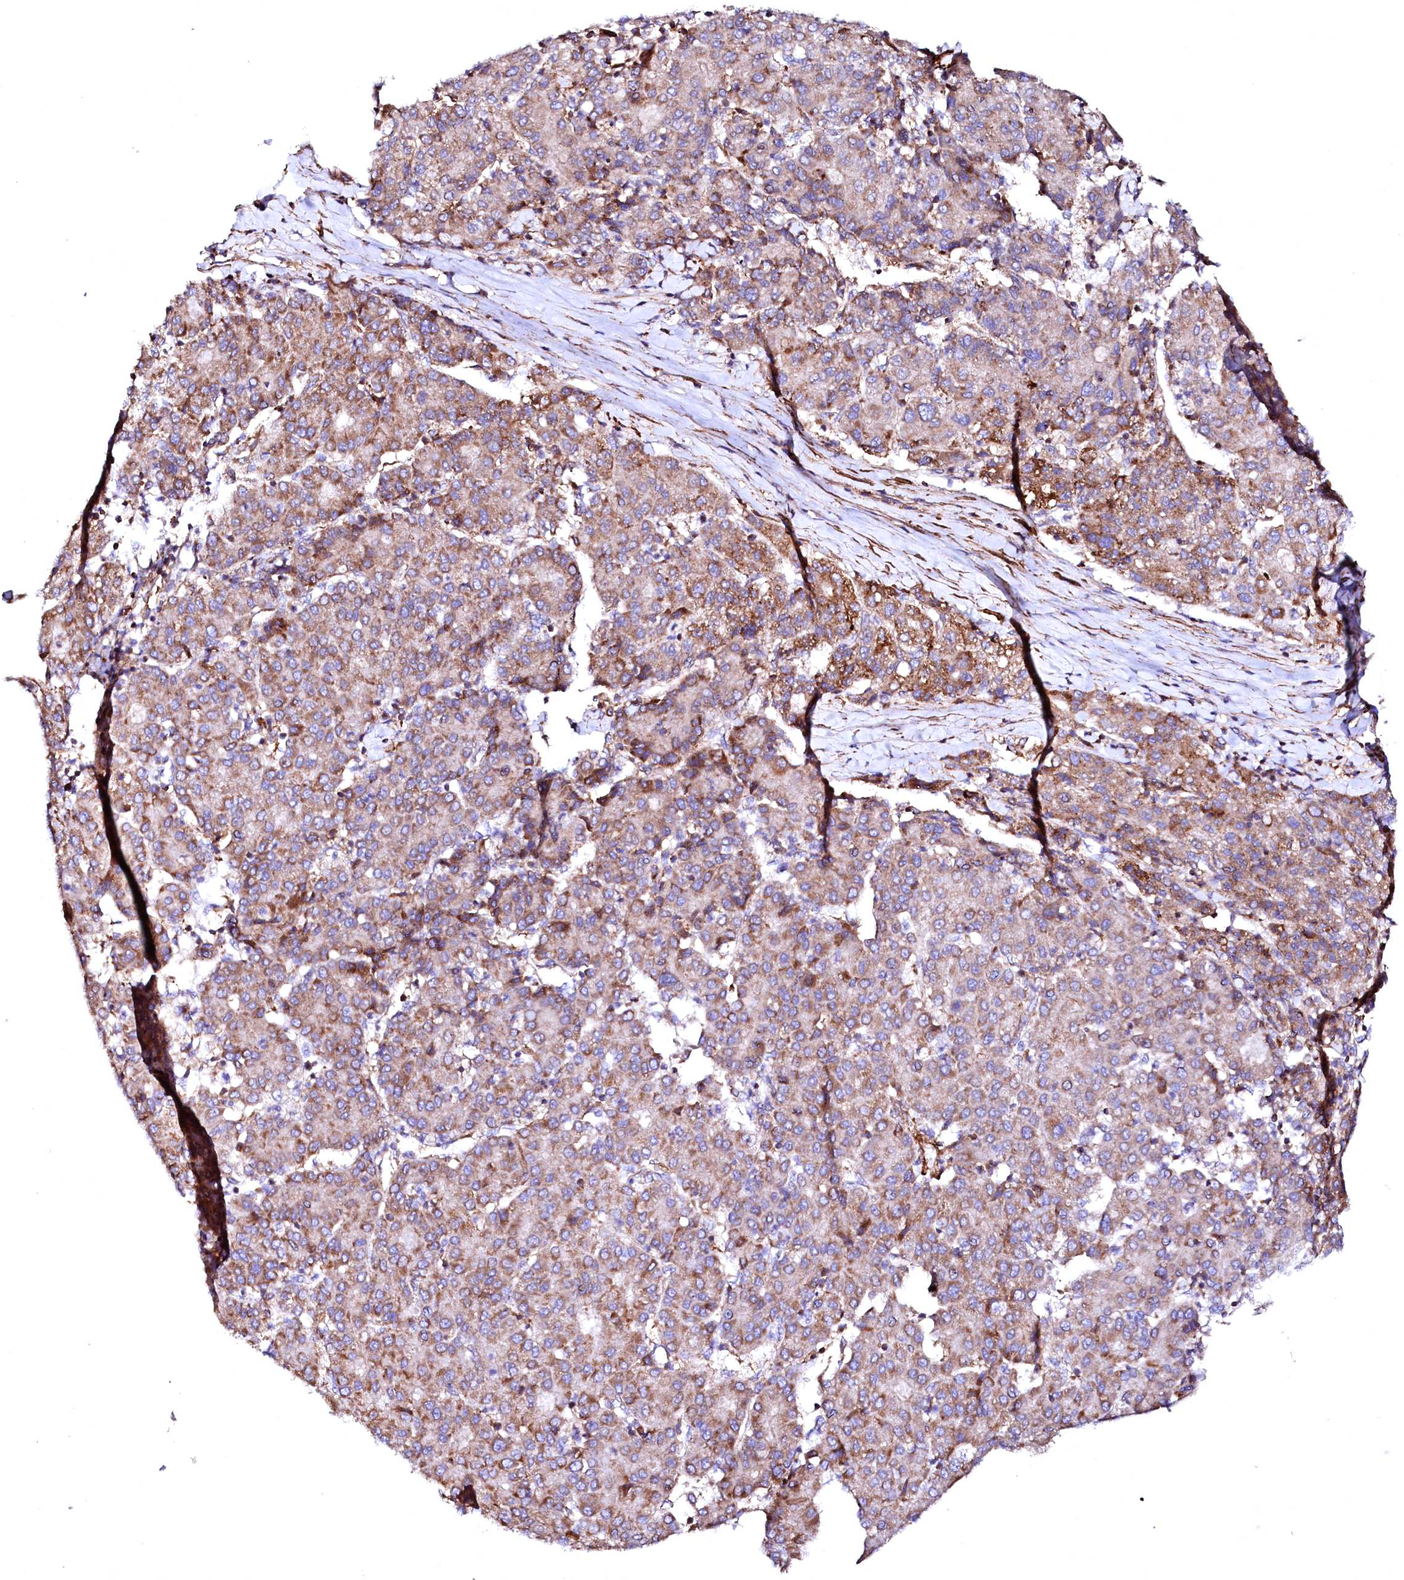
{"staining": {"intensity": "moderate", "quantity": ">75%", "location": "cytoplasmic/membranous"}, "tissue": "liver cancer", "cell_type": "Tumor cells", "image_type": "cancer", "snomed": [{"axis": "morphology", "description": "Carcinoma, Hepatocellular, NOS"}, {"axis": "topography", "description": "Liver"}], "caption": "Approximately >75% of tumor cells in human hepatocellular carcinoma (liver) reveal moderate cytoplasmic/membranous protein positivity as visualized by brown immunohistochemical staining.", "gene": "GPR176", "patient": {"sex": "male", "age": 65}}